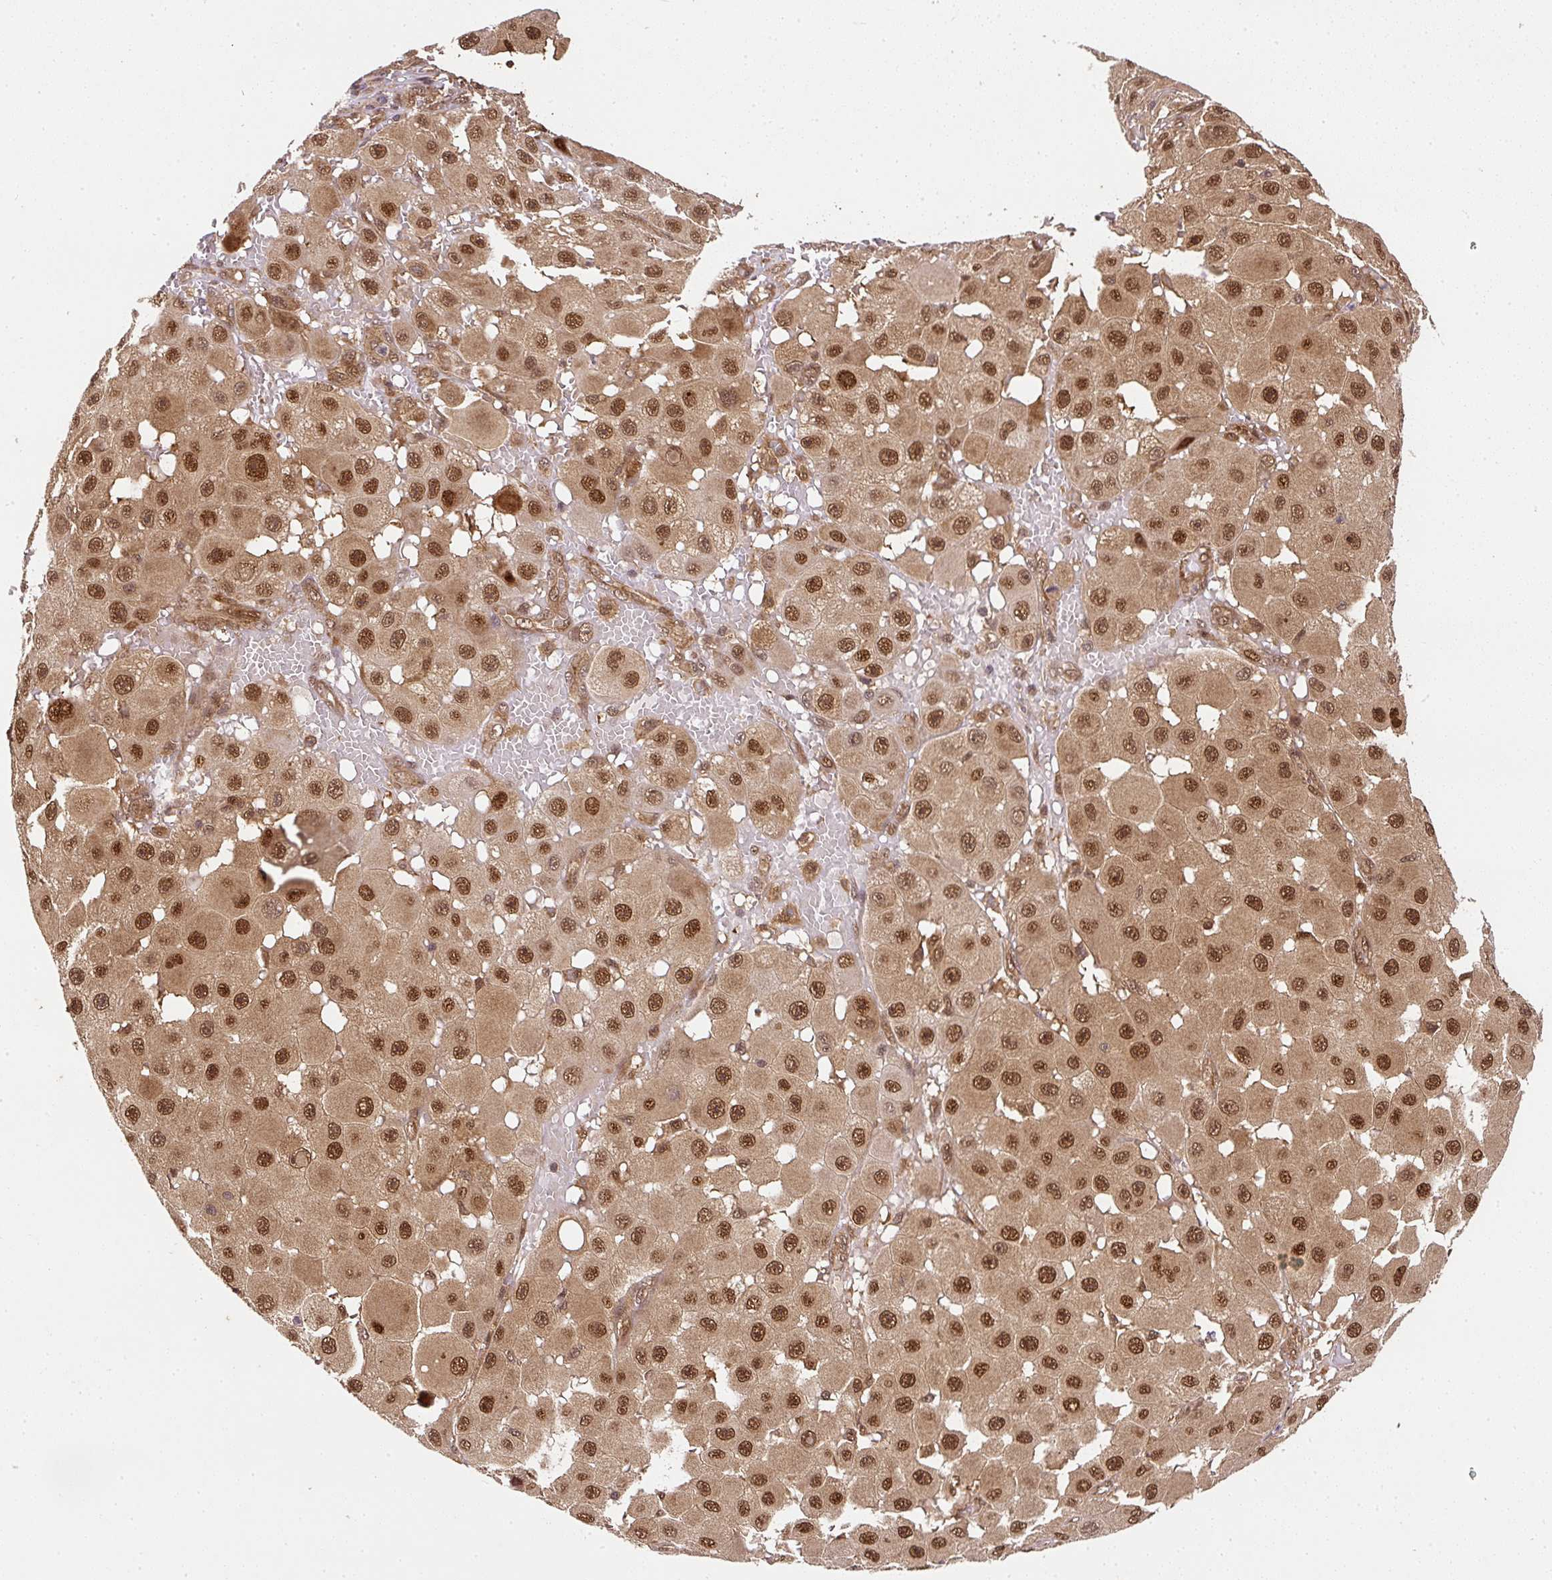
{"staining": {"intensity": "strong", "quantity": ">75%", "location": "cytoplasmic/membranous,nuclear"}, "tissue": "melanoma", "cell_type": "Tumor cells", "image_type": "cancer", "snomed": [{"axis": "morphology", "description": "Malignant melanoma, NOS"}, {"axis": "topography", "description": "Skin"}], "caption": "Immunohistochemical staining of human malignant melanoma reveals high levels of strong cytoplasmic/membranous and nuclear protein staining in about >75% of tumor cells.", "gene": "PSMD1", "patient": {"sex": "female", "age": 81}}